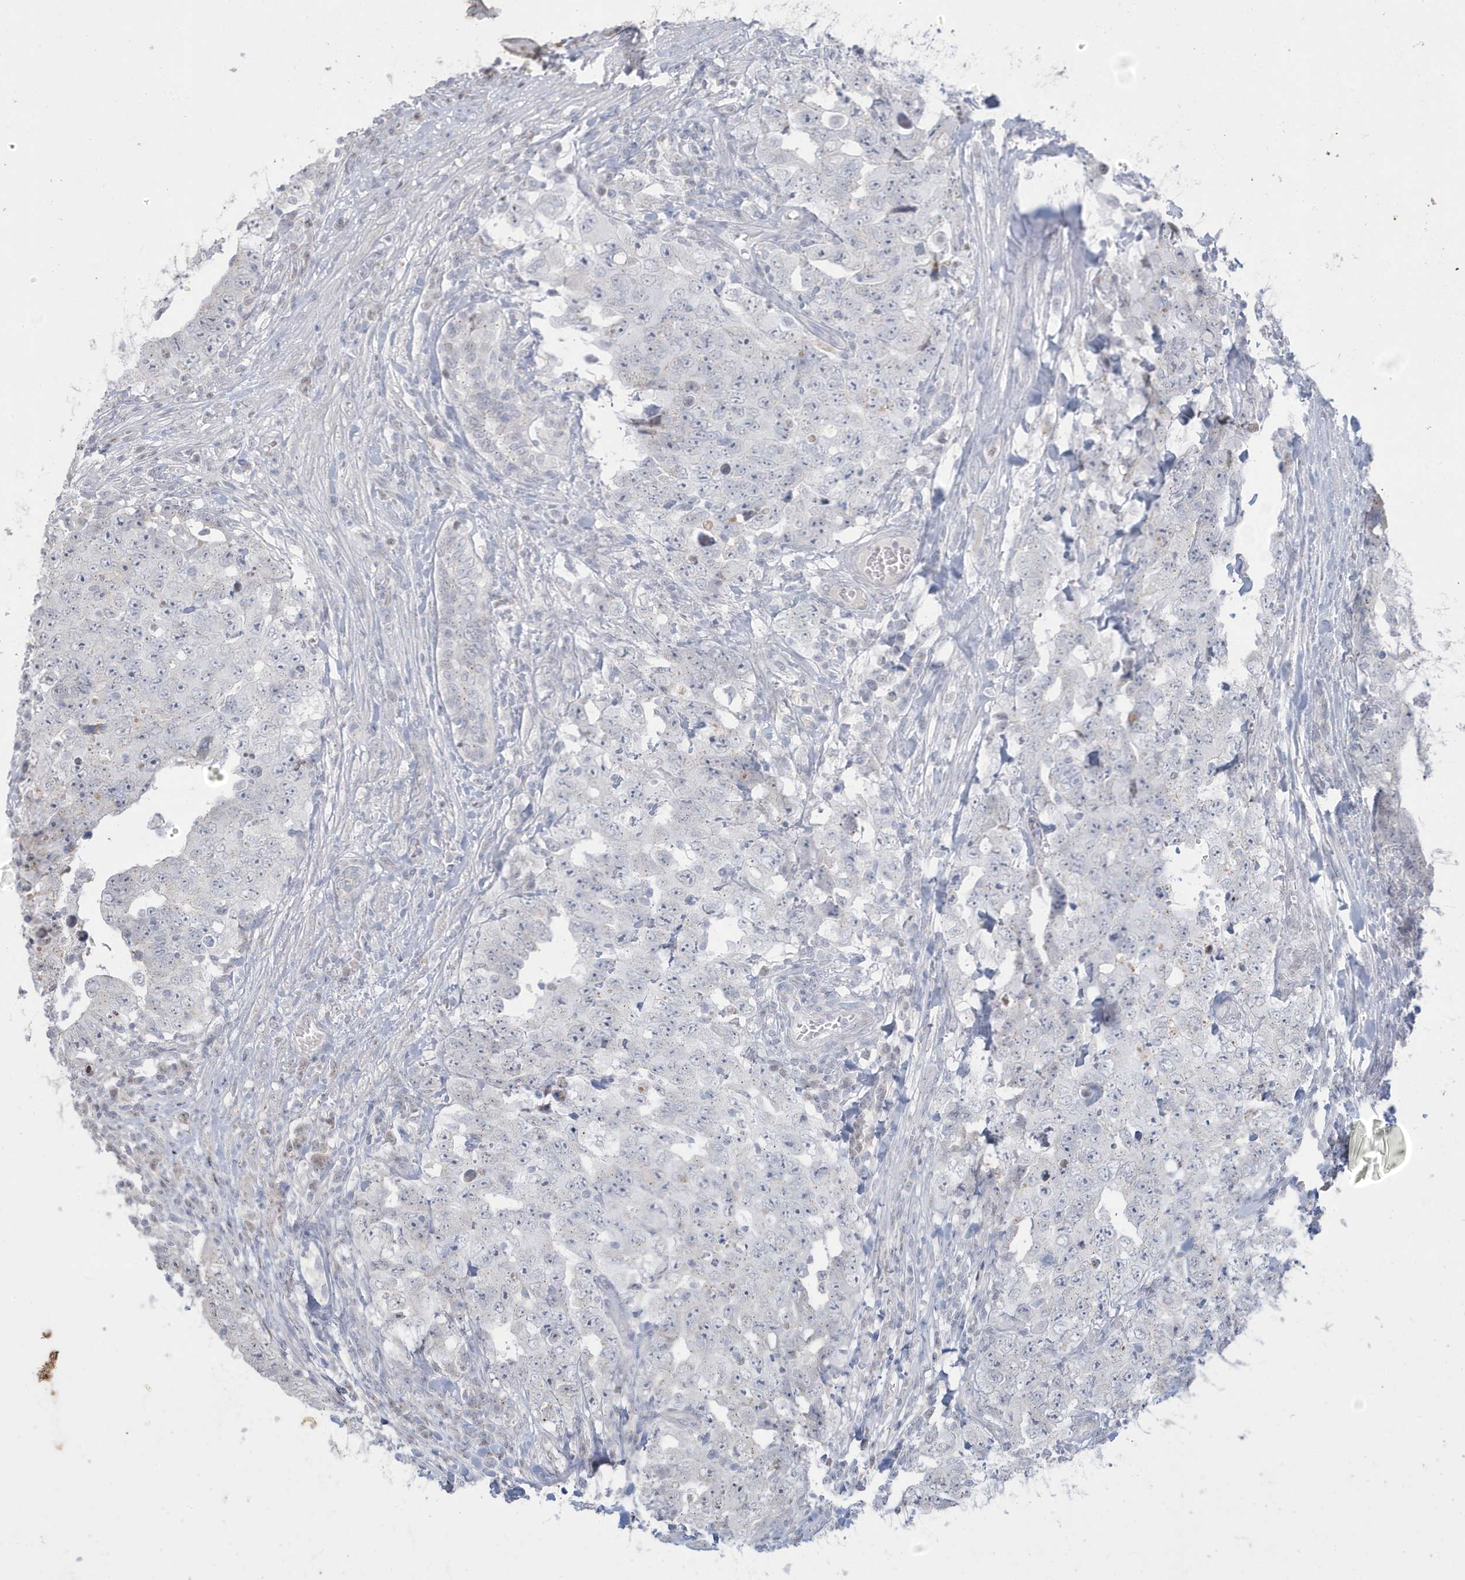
{"staining": {"intensity": "negative", "quantity": "none", "location": "none"}, "tissue": "testis cancer", "cell_type": "Tumor cells", "image_type": "cancer", "snomed": [{"axis": "morphology", "description": "Carcinoma, Embryonal, NOS"}, {"axis": "topography", "description": "Testis"}], "caption": "There is no significant expression in tumor cells of testis cancer (embryonal carcinoma). The staining was performed using DAB (3,3'-diaminobenzidine) to visualize the protein expression in brown, while the nuclei were stained in blue with hematoxylin (Magnification: 20x).", "gene": "FNDC1", "patient": {"sex": "male", "age": 26}}